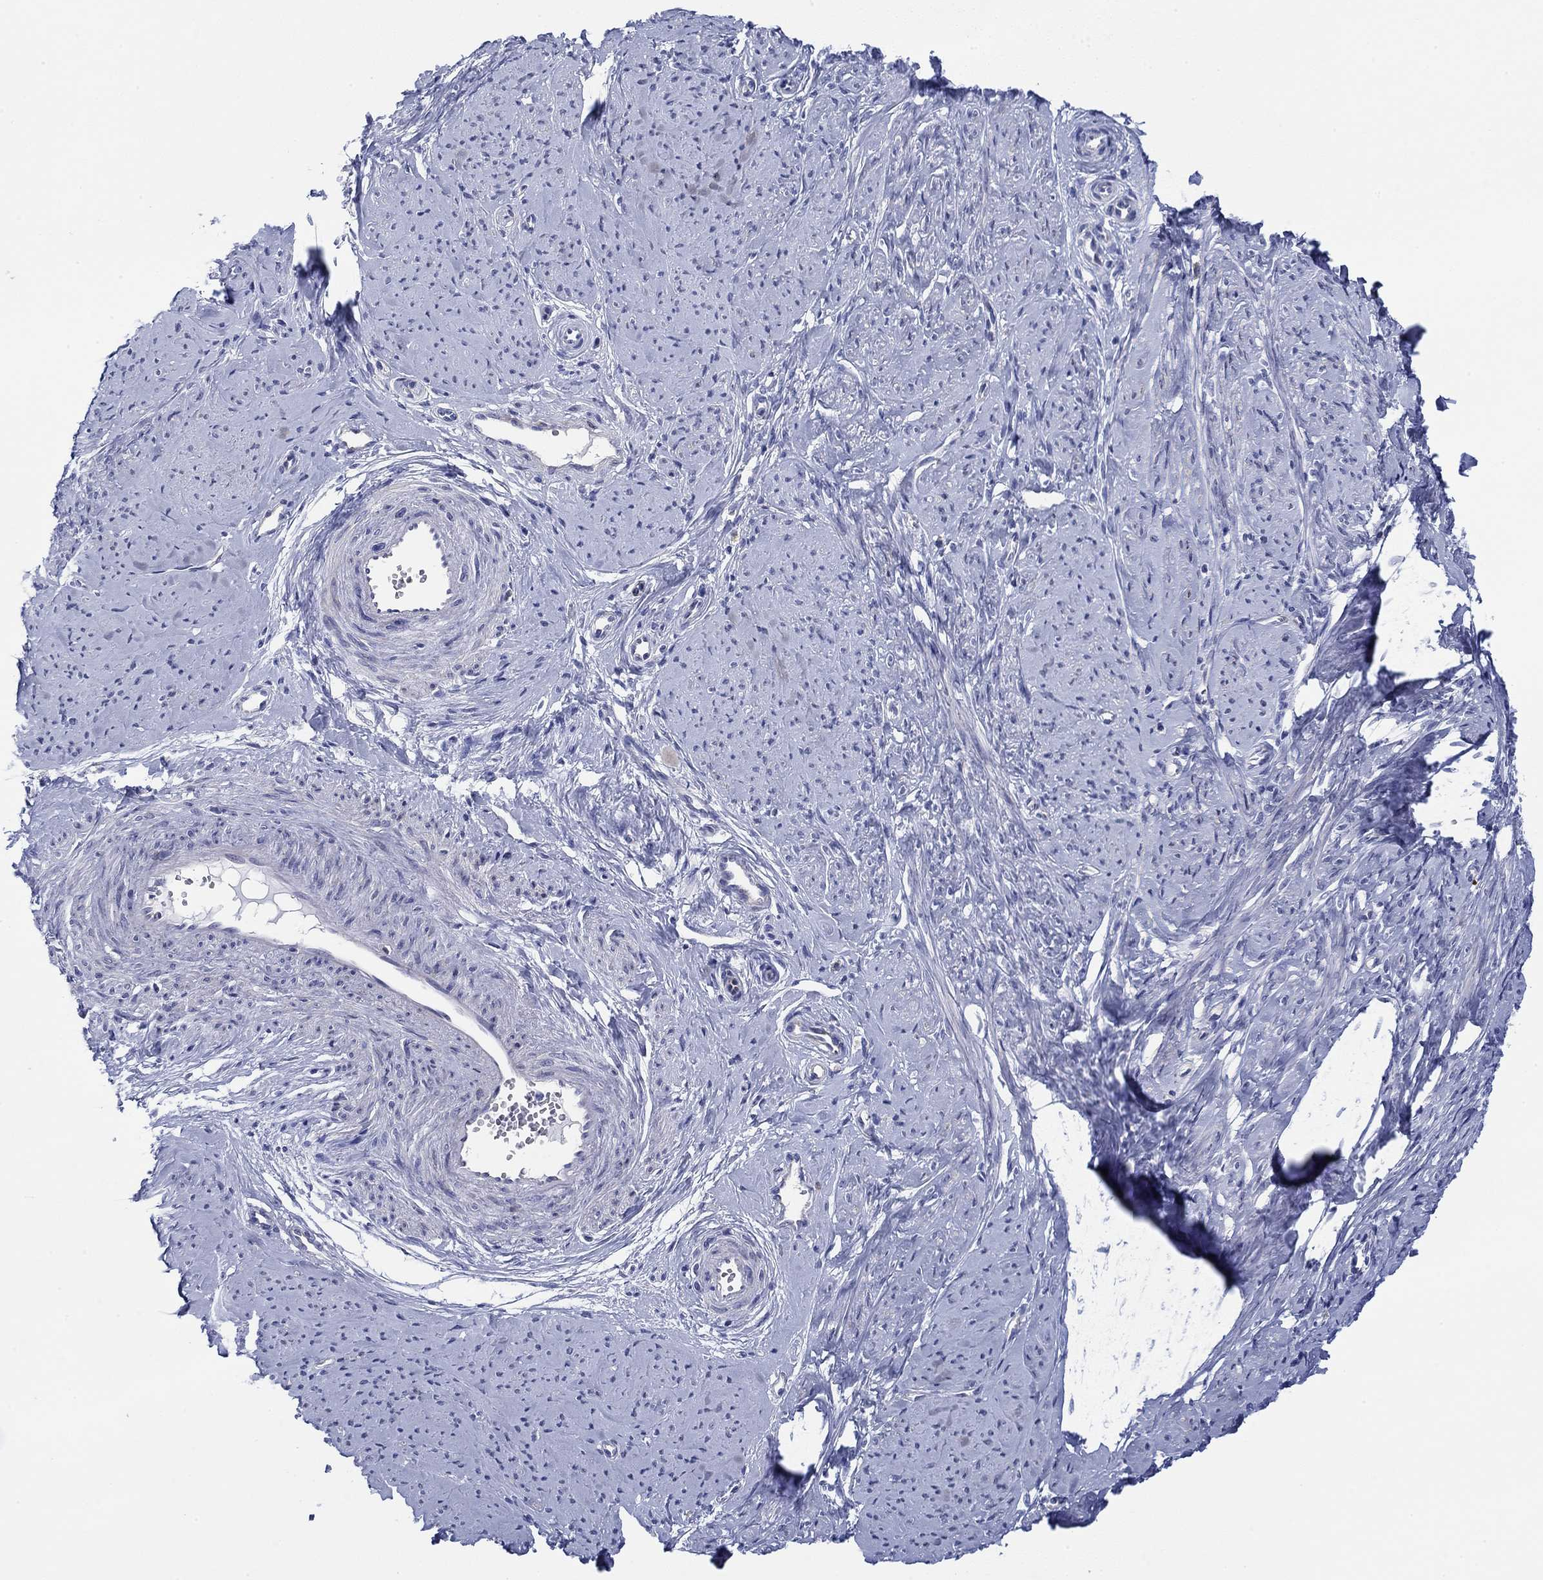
{"staining": {"intensity": "weak", "quantity": "<25%", "location": "cytoplasmic/membranous"}, "tissue": "smooth muscle", "cell_type": "Smooth muscle cells", "image_type": "normal", "snomed": [{"axis": "morphology", "description": "Normal tissue, NOS"}, {"axis": "topography", "description": "Smooth muscle"}], "caption": "Immunohistochemistry (IHC) histopathology image of unremarkable smooth muscle: human smooth muscle stained with DAB (3,3'-diaminobenzidine) reveals no significant protein staining in smooth muscle cells.", "gene": "SVEP1", "patient": {"sex": "female", "age": 48}}